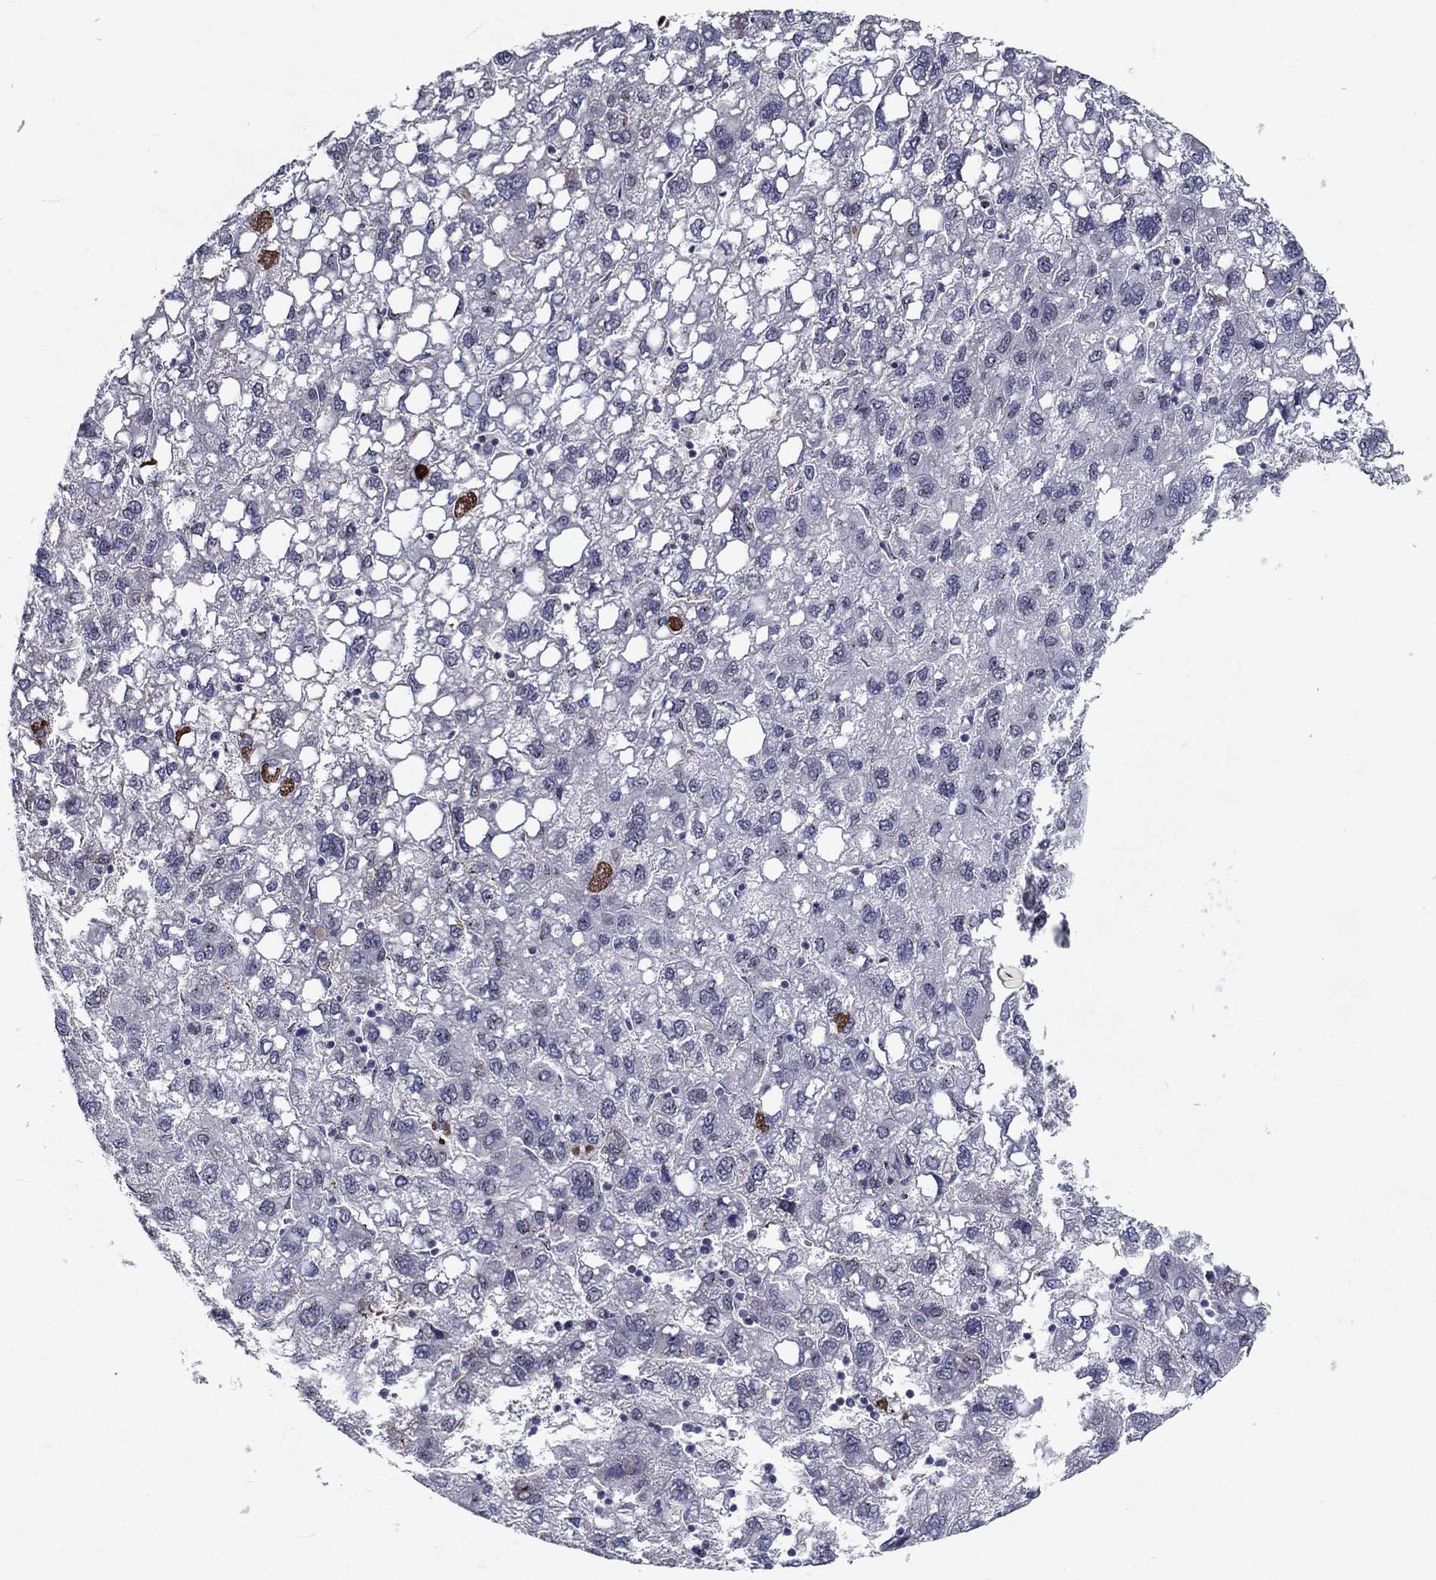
{"staining": {"intensity": "negative", "quantity": "none", "location": "none"}, "tissue": "liver cancer", "cell_type": "Tumor cells", "image_type": "cancer", "snomed": [{"axis": "morphology", "description": "Carcinoma, Hepatocellular, NOS"}, {"axis": "topography", "description": "Liver"}], "caption": "Human liver hepatocellular carcinoma stained for a protein using IHC displays no positivity in tumor cells.", "gene": "ZBED1", "patient": {"sex": "female", "age": 82}}